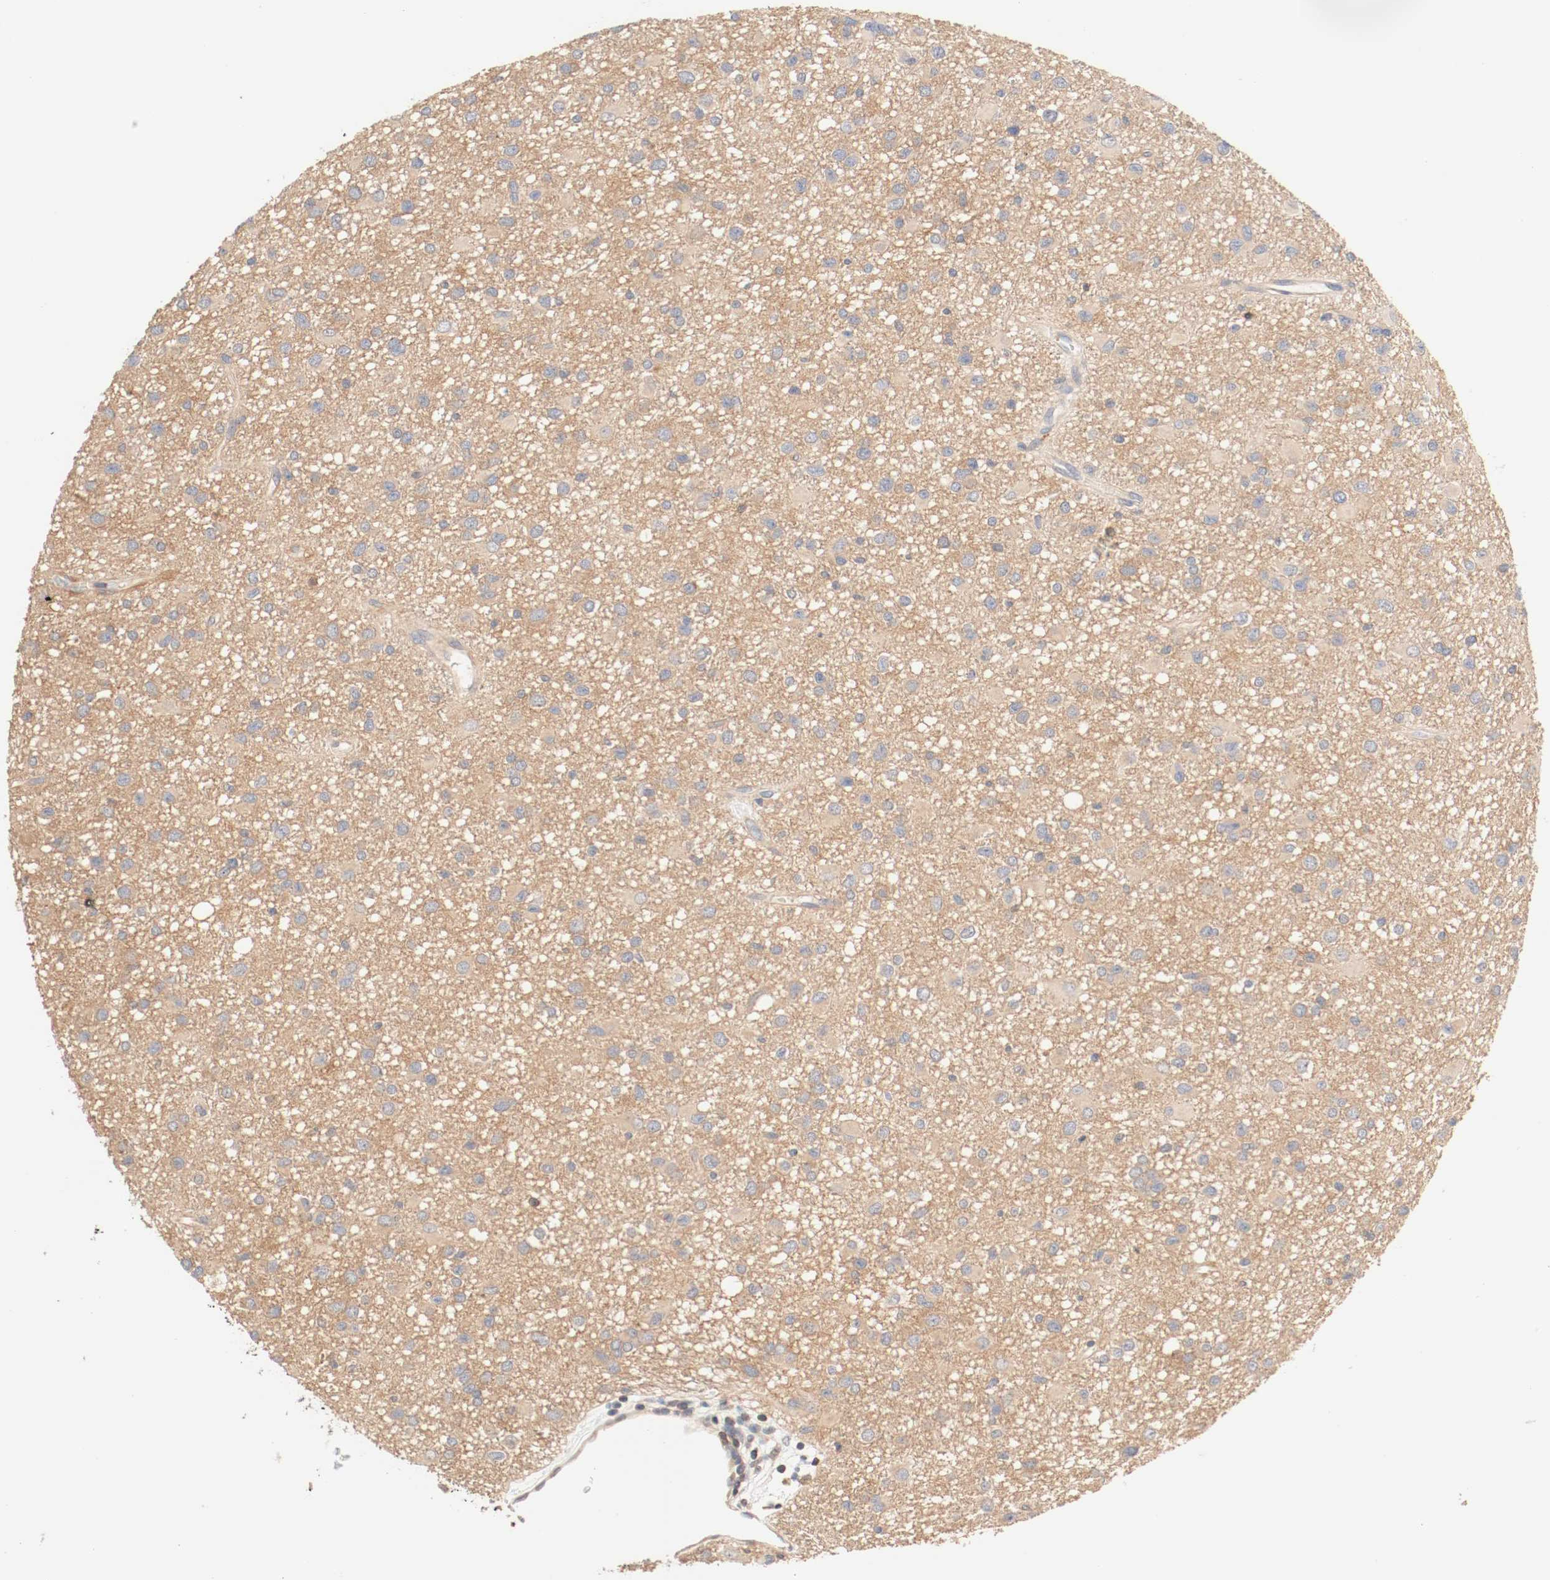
{"staining": {"intensity": "moderate", "quantity": ">75%", "location": "cytoplasmic/membranous"}, "tissue": "glioma", "cell_type": "Tumor cells", "image_type": "cancer", "snomed": [{"axis": "morphology", "description": "Glioma, malignant, Low grade"}, {"axis": "topography", "description": "Brain"}], "caption": "Immunohistochemical staining of human malignant glioma (low-grade) shows medium levels of moderate cytoplasmic/membranous protein expression in approximately >75% of tumor cells.", "gene": "GIT1", "patient": {"sex": "male", "age": 42}}